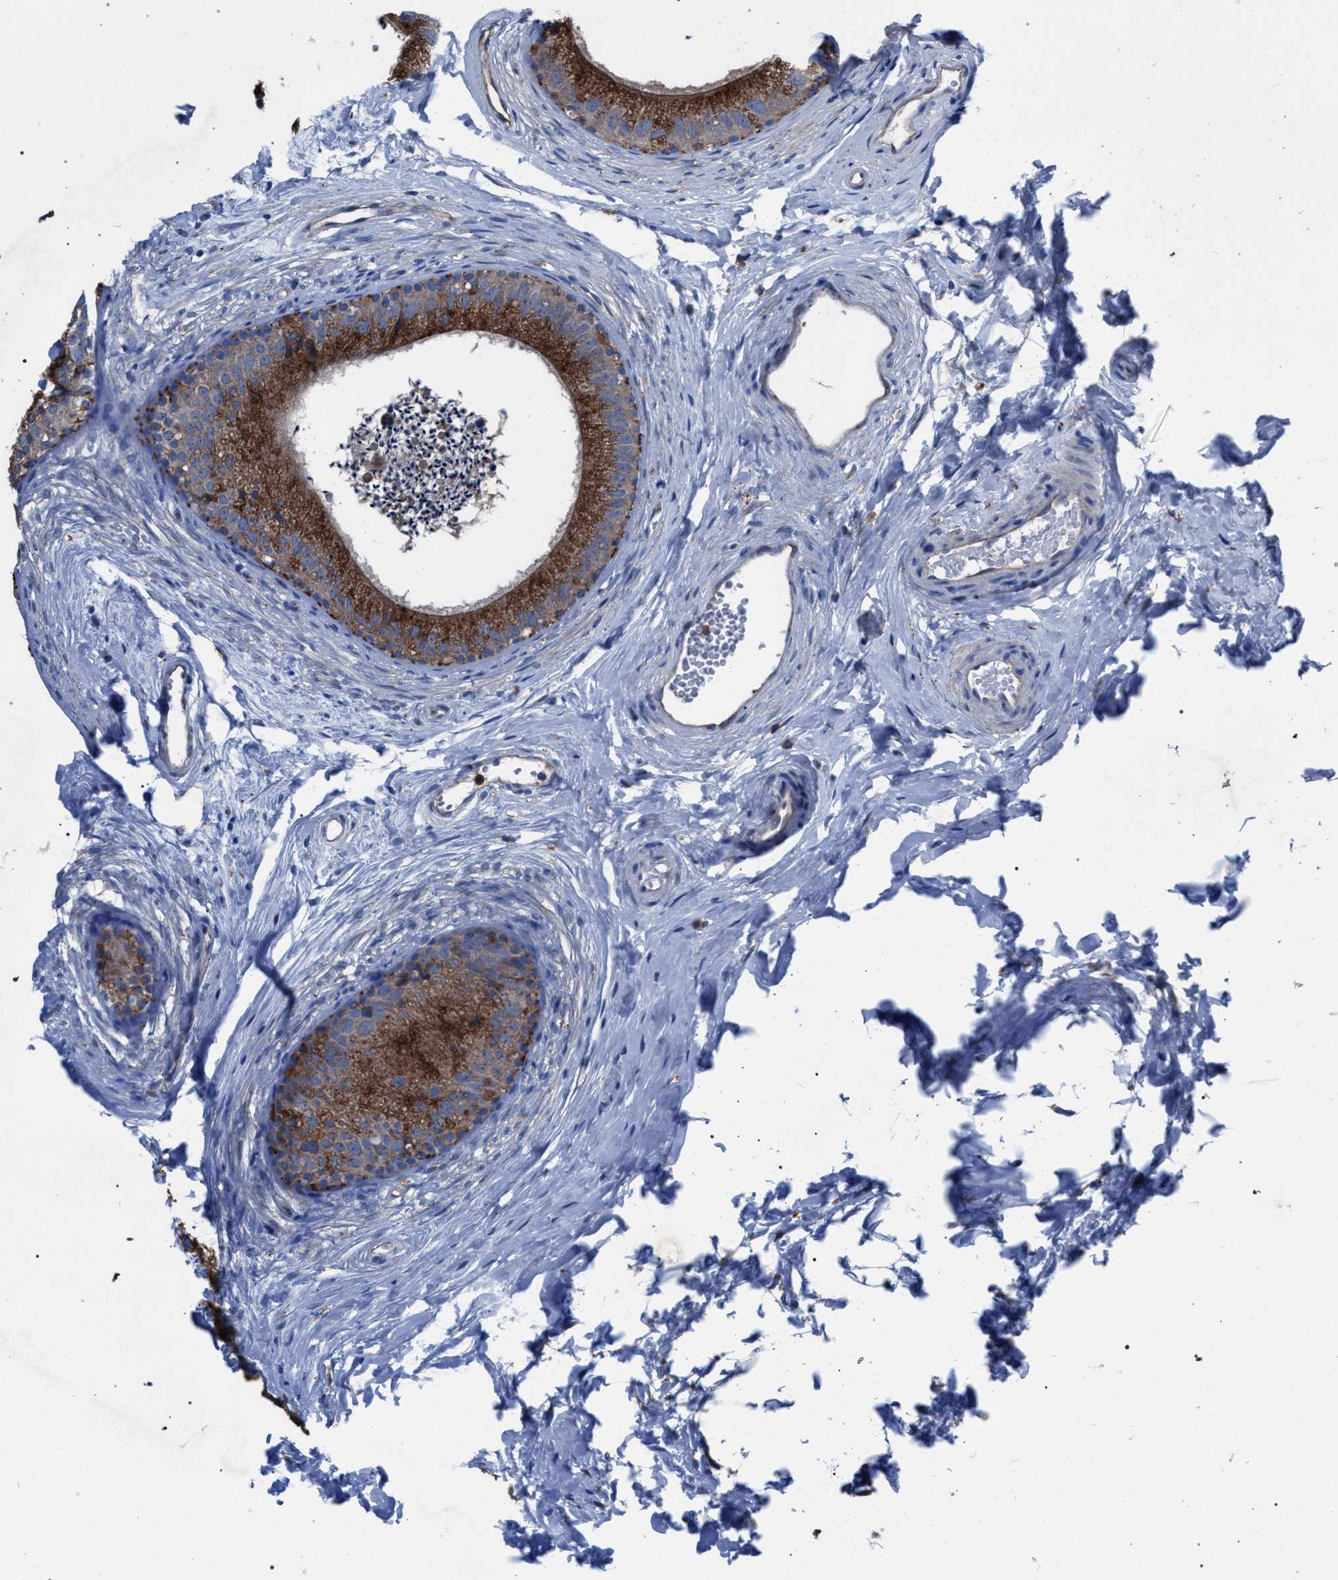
{"staining": {"intensity": "moderate", "quantity": ">75%", "location": "cytoplasmic/membranous"}, "tissue": "epididymis", "cell_type": "Glandular cells", "image_type": "normal", "snomed": [{"axis": "morphology", "description": "Normal tissue, NOS"}, {"axis": "topography", "description": "Epididymis"}], "caption": "Glandular cells demonstrate moderate cytoplasmic/membranous staining in about >75% of cells in unremarkable epididymis. (Brightfield microscopy of DAB IHC at high magnification).", "gene": "ATP6V0A1", "patient": {"sex": "male", "age": 56}}